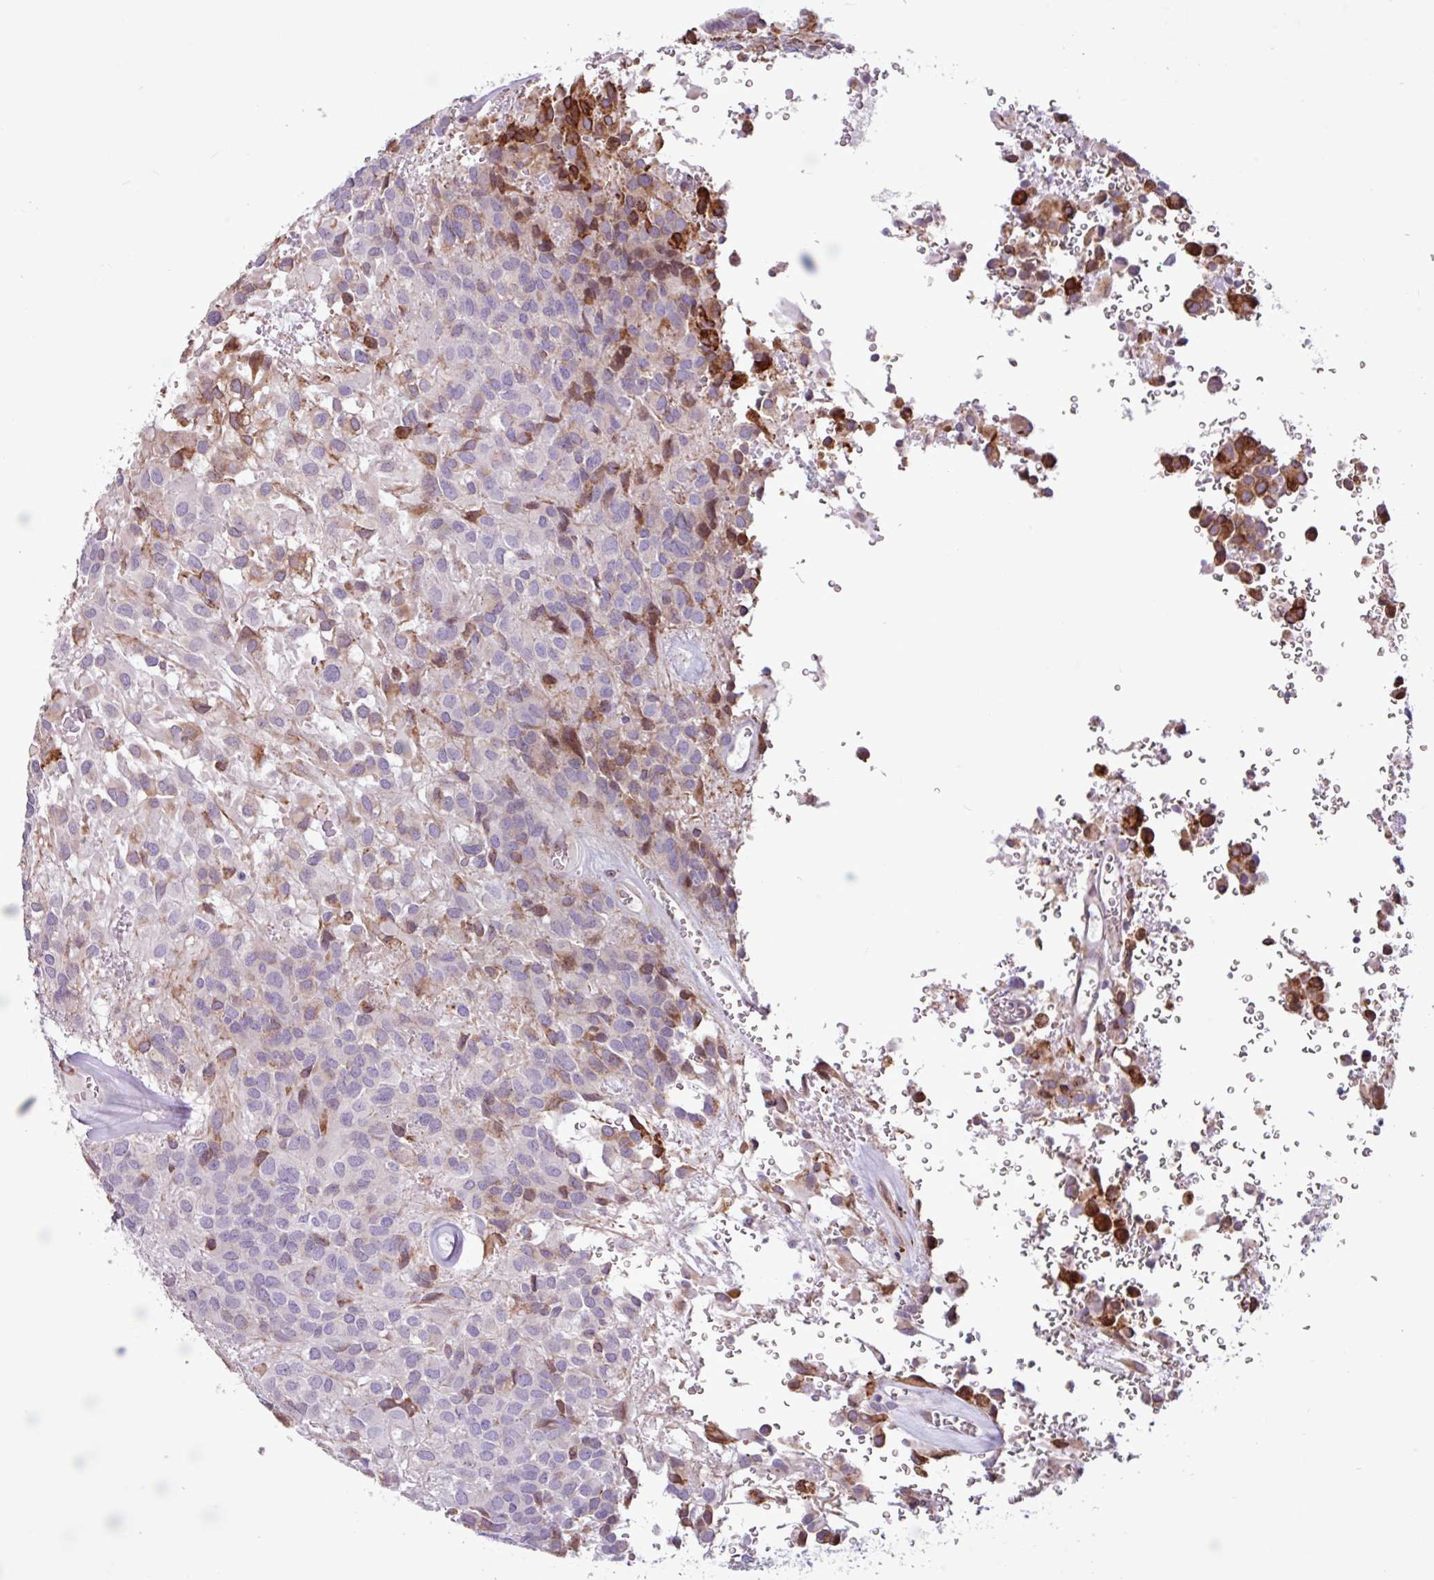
{"staining": {"intensity": "moderate", "quantity": "<25%", "location": "cytoplasmic/membranous"}, "tissue": "glioma", "cell_type": "Tumor cells", "image_type": "cancer", "snomed": [{"axis": "morphology", "description": "Glioma, malignant, Low grade"}, {"axis": "topography", "description": "Brain"}], "caption": "Malignant glioma (low-grade) was stained to show a protein in brown. There is low levels of moderate cytoplasmic/membranous expression in approximately <25% of tumor cells.", "gene": "PPP1R35", "patient": {"sex": "male", "age": 56}}